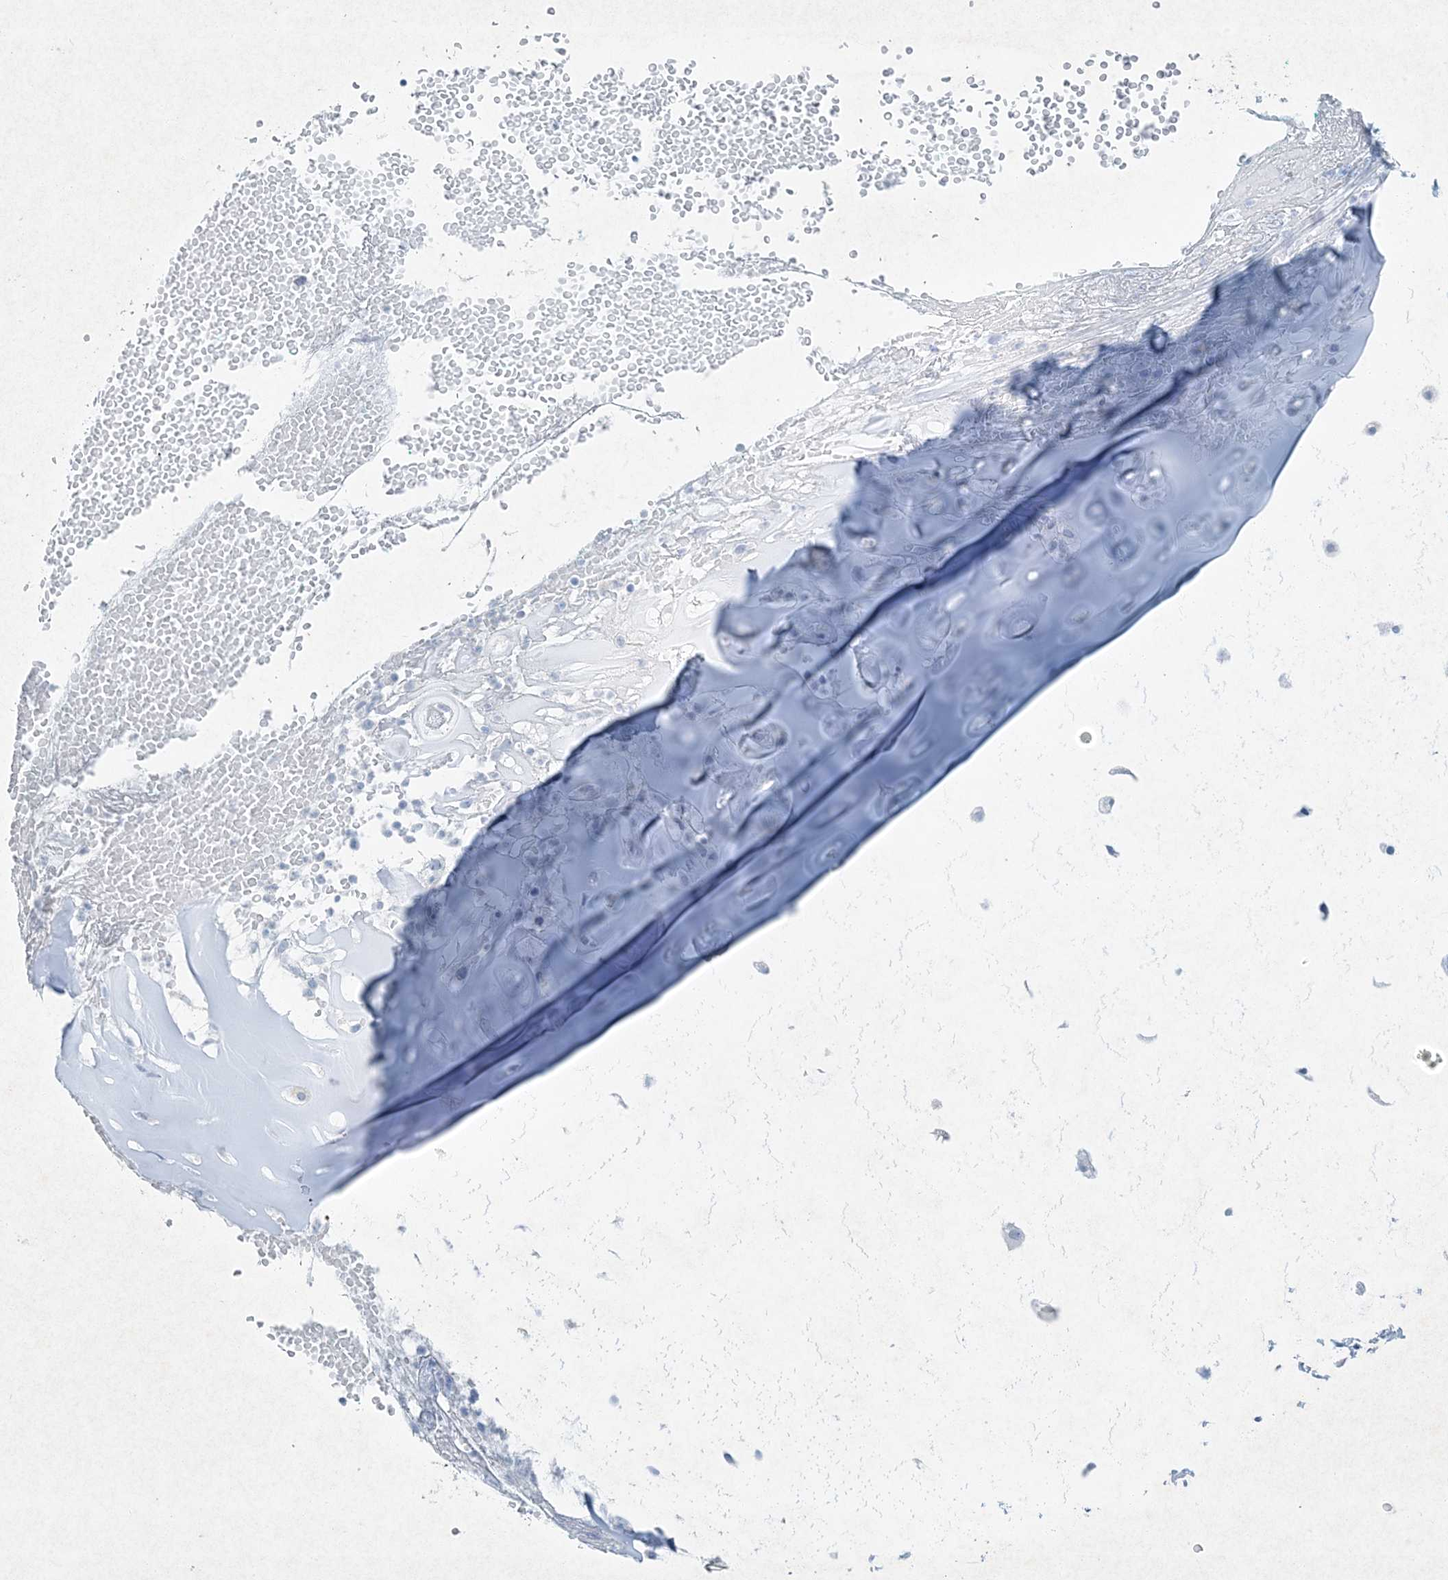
{"staining": {"intensity": "negative", "quantity": "none", "location": "none"}, "tissue": "adipose tissue", "cell_type": "Adipocytes", "image_type": "normal", "snomed": [{"axis": "morphology", "description": "Normal tissue, NOS"}, {"axis": "morphology", "description": "Basal cell carcinoma"}, {"axis": "topography", "description": "Cartilage tissue"}, {"axis": "topography", "description": "Nasopharynx"}, {"axis": "topography", "description": "Oral tissue"}], "caption": "High magnification brightfield microscopy of normal adipose tissue stained with DAB (3,3'-diaminobenzidine) (brown) and counterstained with hematoxylin (blue): adipocytes show no significant staining.", "gene": "PGM5", "patient": {"sex": "female", "age": 77}}